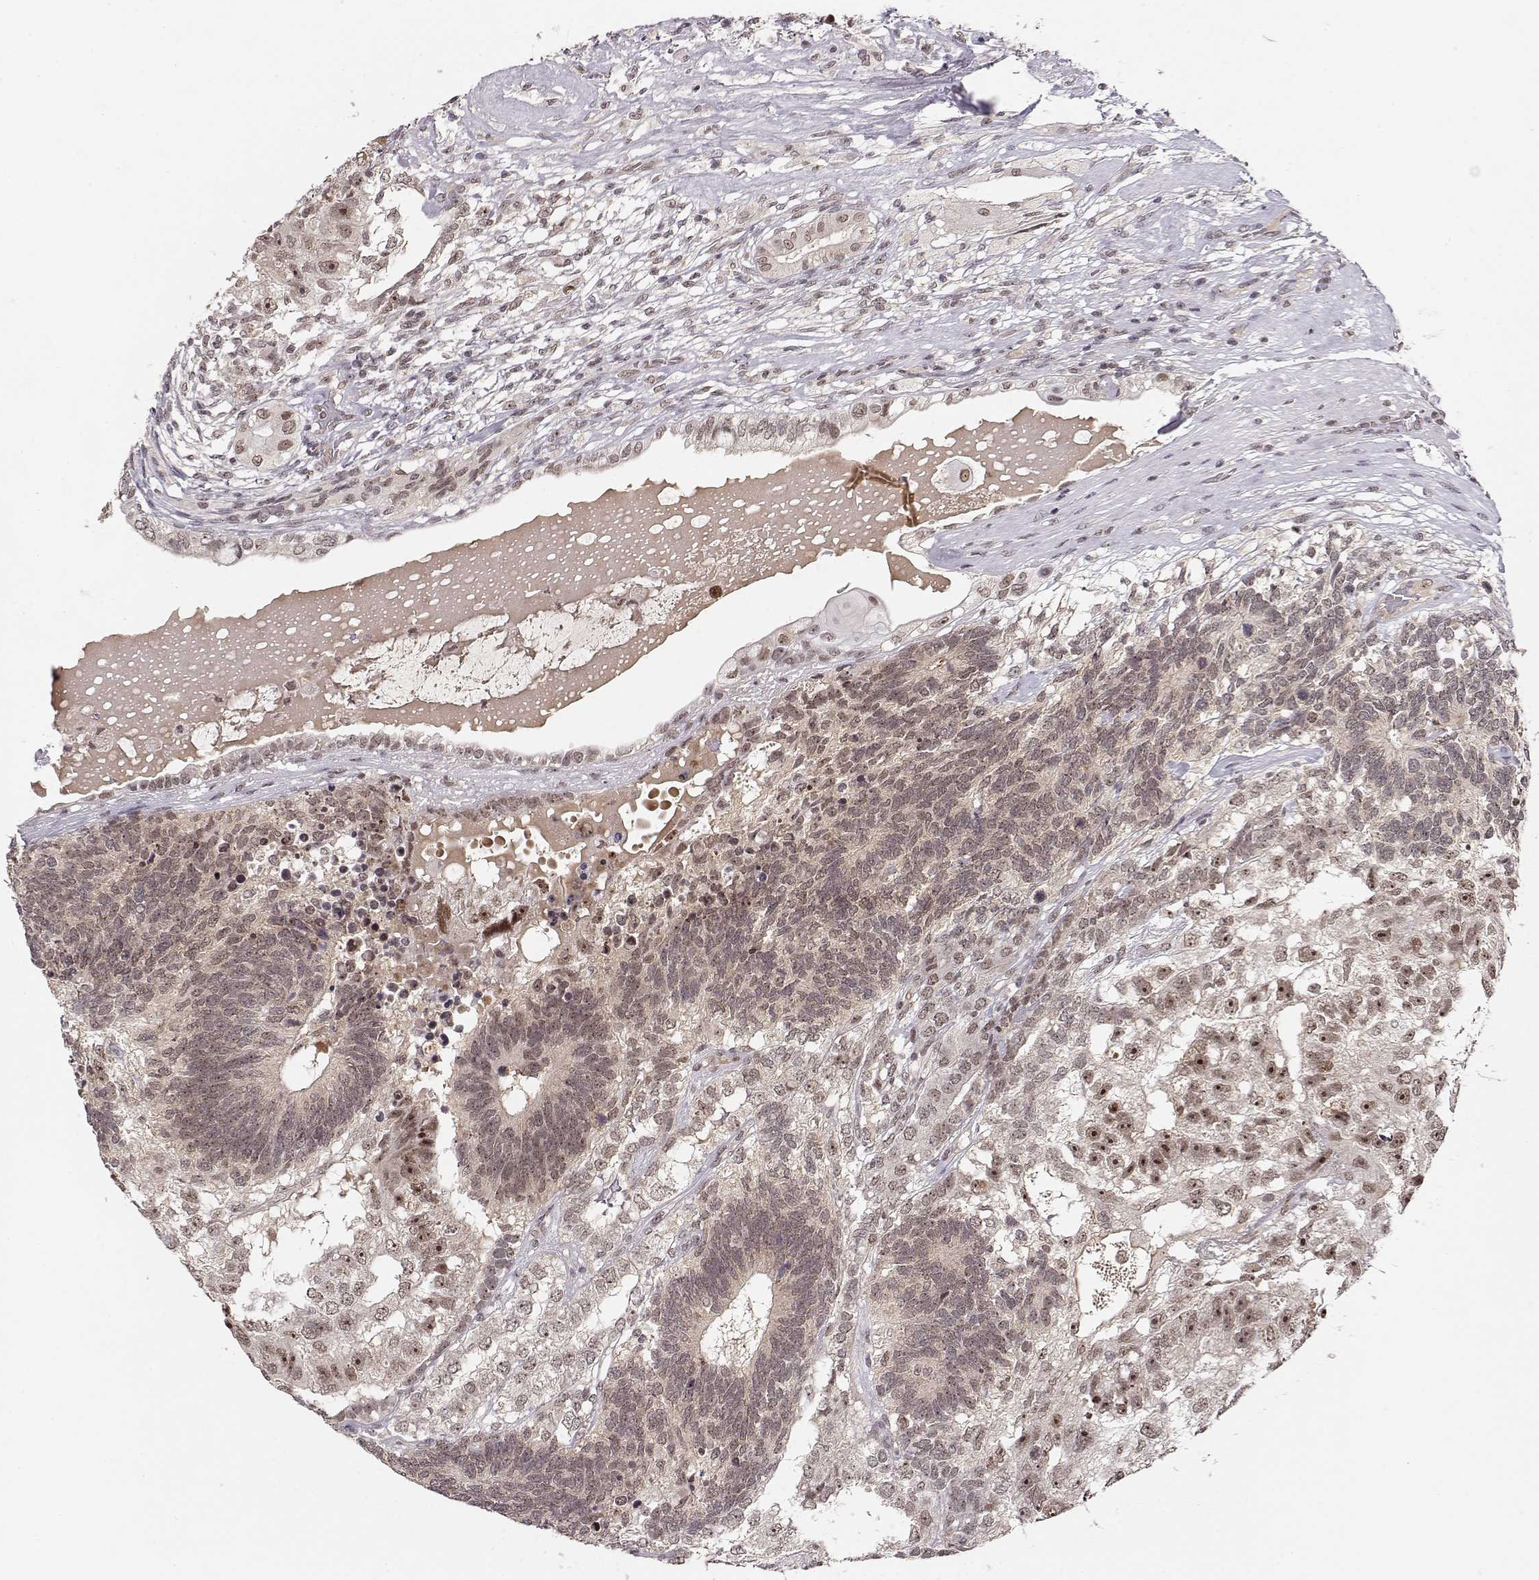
{"staining": {"intensity": "moderate", "quantity": "25%-75%", "location": "nuclear"}, "tissue": "testis cancer", "cell_type": "Tumor cells", "image_type": "cancer", "snomed": [{"axis": "morphology", "description": "Seminoma, NOS"}, {"axis": "morphology", "description": "Carcinoma, Embryonal, NOS"}, {"axis": "topography", "description": "Testis"}], "caption": "Protein expression analysis of human embryonal carcinoma (testis) reveals moderate nuclear expression in about 25%-75% of tumor cells. The staining is performed using DAB brown chromogen to label protein expression. The nuclei are counter-stained blue using hematoxylin.", "gene": "CSNK2A1", "patient": {"sex": "male", "age": 41}}